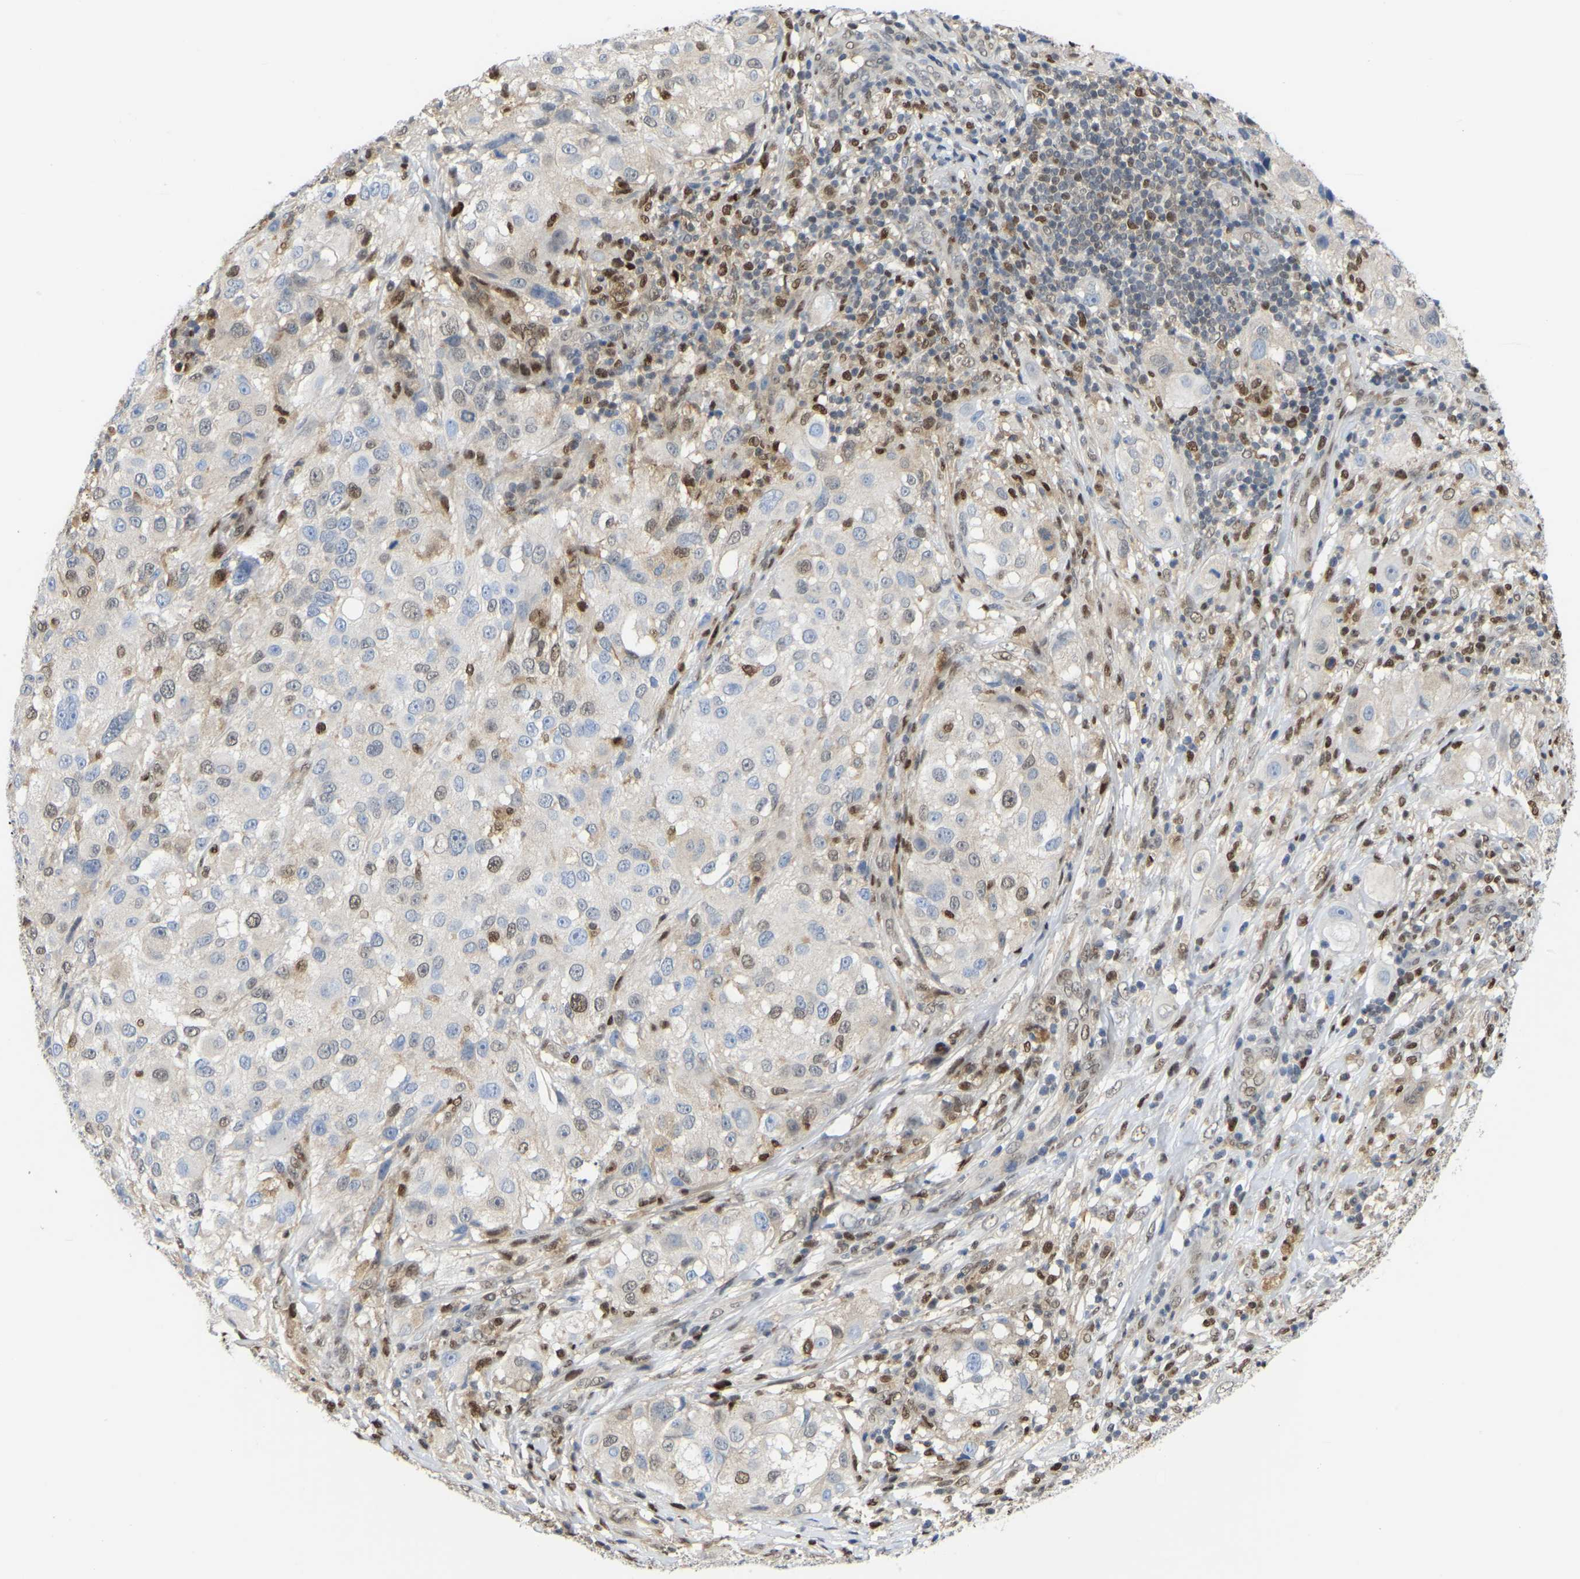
{"staining": {"intensity": "moderate", "quantity": "<25%", "location": "nuclear"}, "tissue": "melanoma", "cell_type": "Tumor cells", "image_type": "cancer", "snomed": [{"axis": "morphology", "description": "Necrosis, NOS"}, {"axis": "morphology", "description": "Malignant melanoma, NOS"}, {"axis": "topography", "description": "Skin"}], "caption": "An image of human malignant melanoma stained for a protein demonstrates moderate nuclear brown staining in tumor cells. The protein of interest is shown in brown color, while the nuclei are stained blue.", "gene": "KLRG2", "patient": {"sex": "female", "age": 87}}